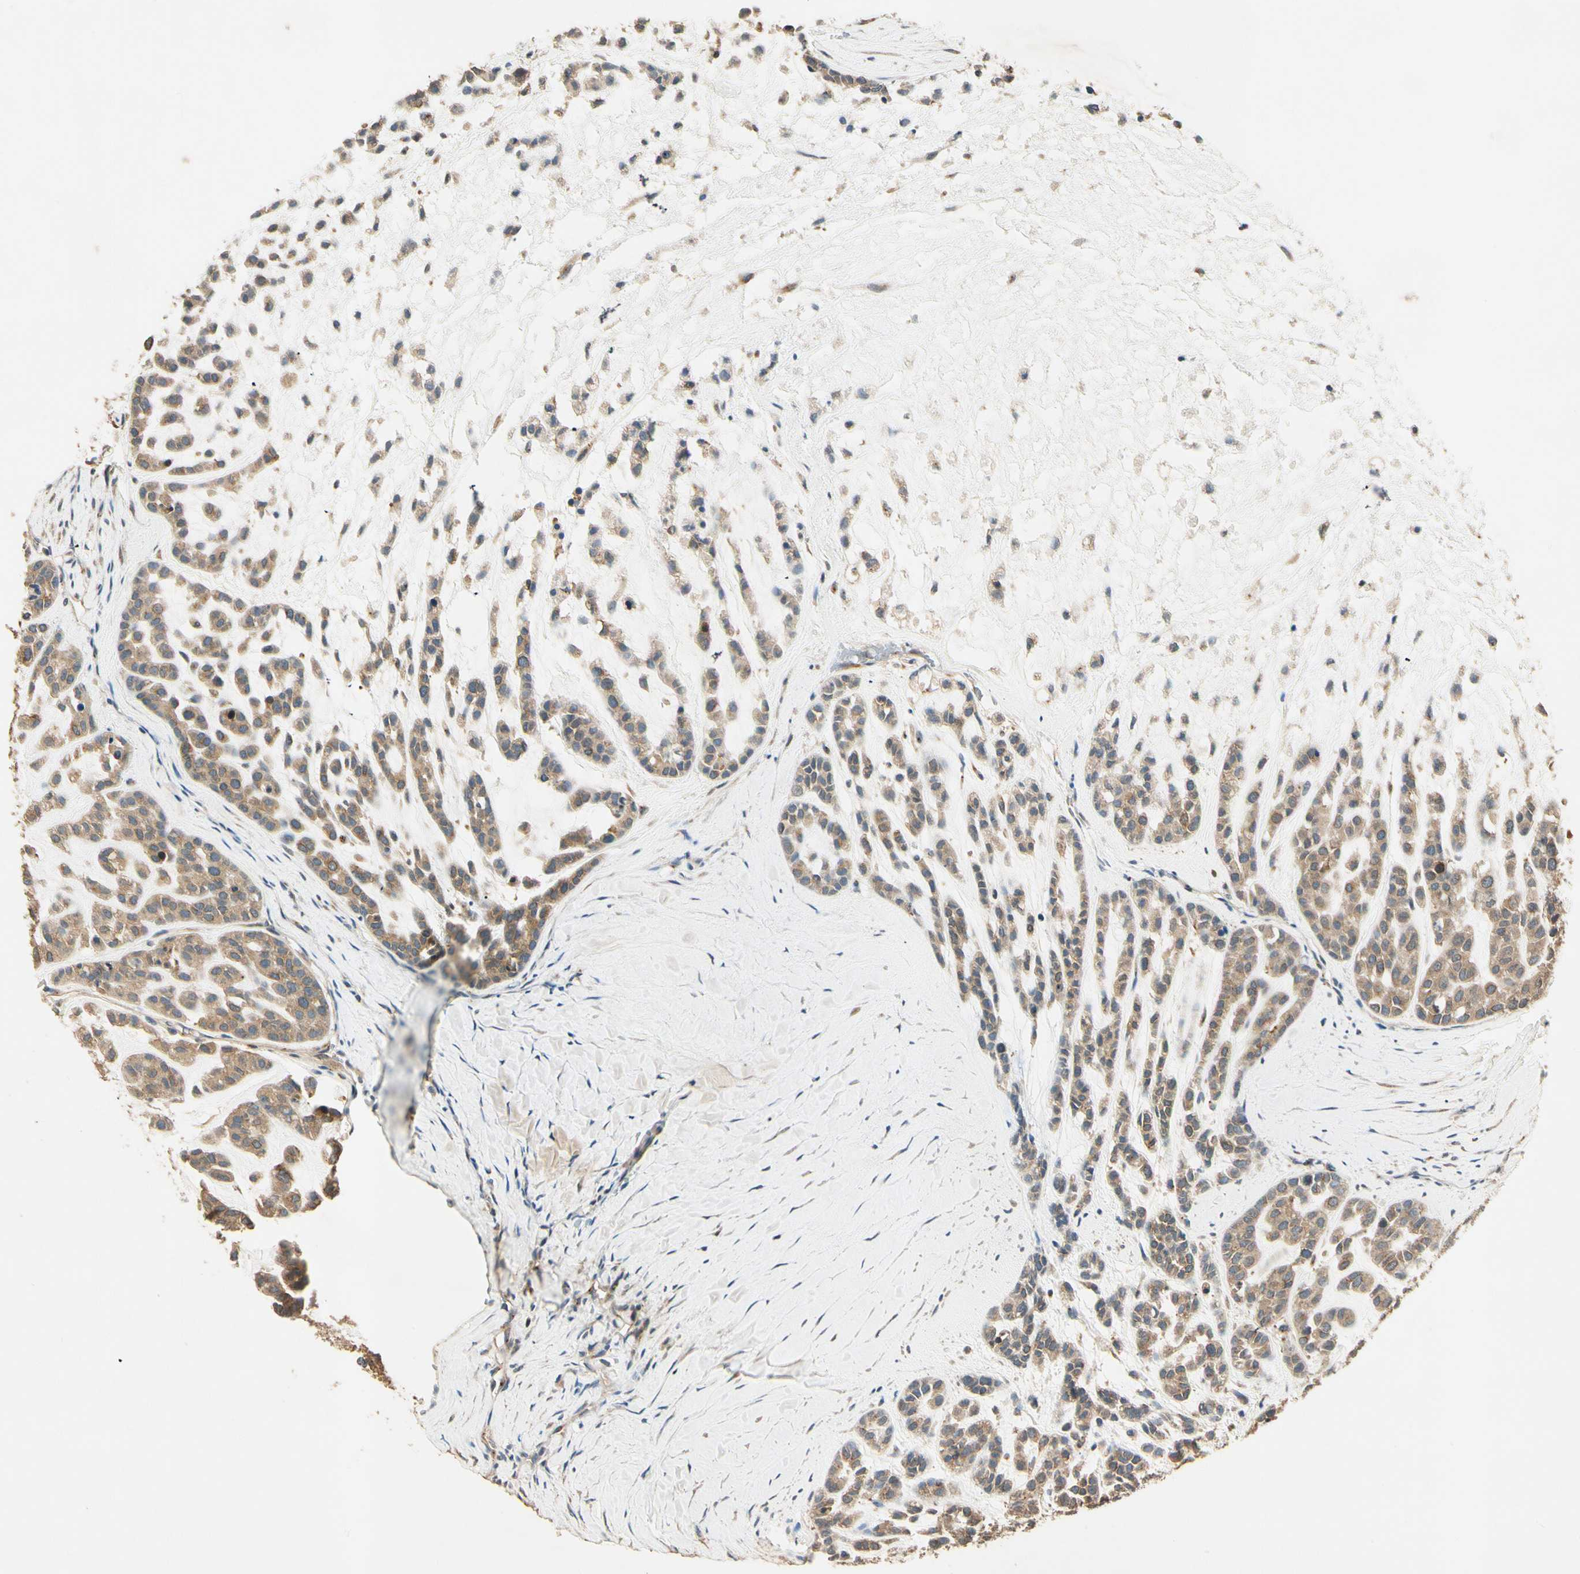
{"staining": {"intensity": "moderate", "quantity": ">75%", "location": "cytoplasmic/membranous"}, "tissue": "head and neck cancer", "cell_type": "Tumor cells", "image_type": "cancer", "snomed": [{"axis": "morphology", "description": "Adenocarcinoma, NOS"}, {"axis": "morphology", "description": "Adenoma, NOS"}, {"axis": "topography", "description": "Head-Neck"}], "caption": "High-power microscopy captured an immunohistochemistry (IHC) photomicrograph of head and neck adenocarcinoma, revealing moderate cytoplasmic/membranous staining in approximately >75% of tumor cells.", "gene": "AKAP9", "patient": {"sex": "female", "age": 55}}